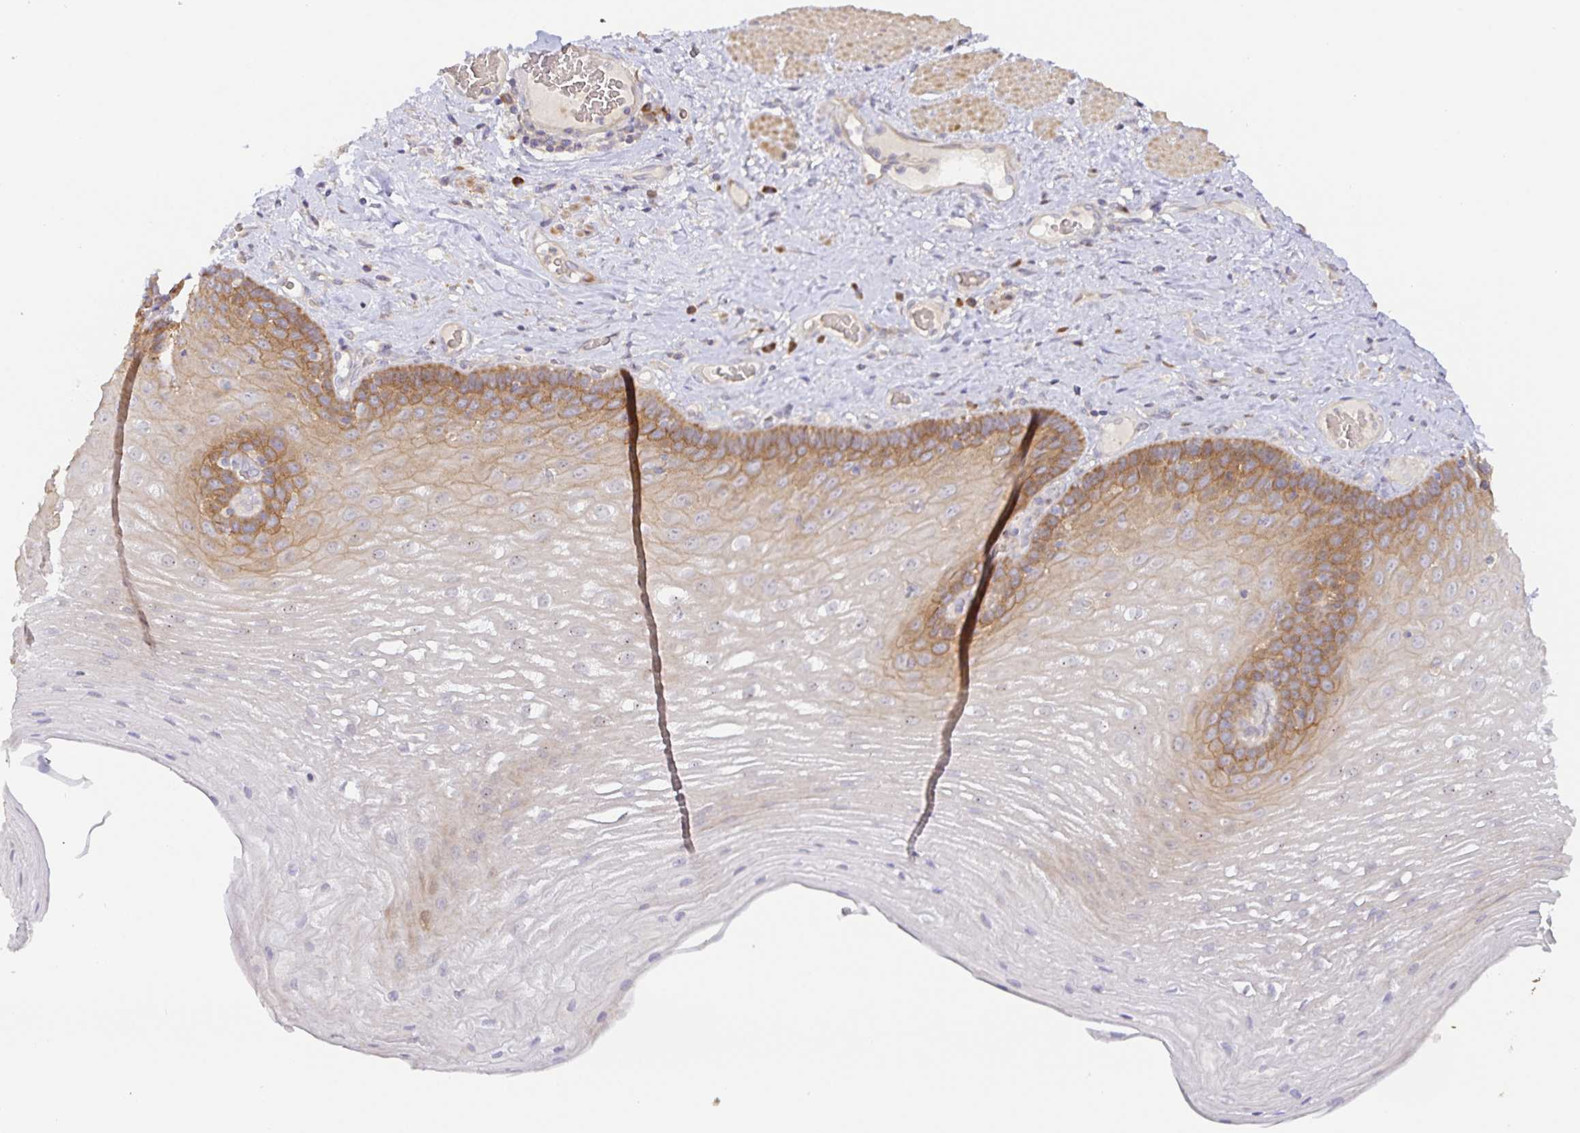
{"staining": {"intensity": "moderate", "quantity": "25%-75%", "location": "cytoplasmic/membranous"}, "tissue": "esophagus", "cell_type": "Squamous epithelial cells", "image_type": "normal", "snomed": [{"axis": "morphology", "description": "Normal tissue, NOS"}, {"axis": "topography", "description": "Esophagus"}], "caption": "Normal esophagus shows moderate cytoplasmic/membranous positivity in about 25%-75% of squamous epithelial cells Nuclei are stained in blue..", "gene": "ZDHHC11B", "patient": {"sex": "male", "age": 62}}